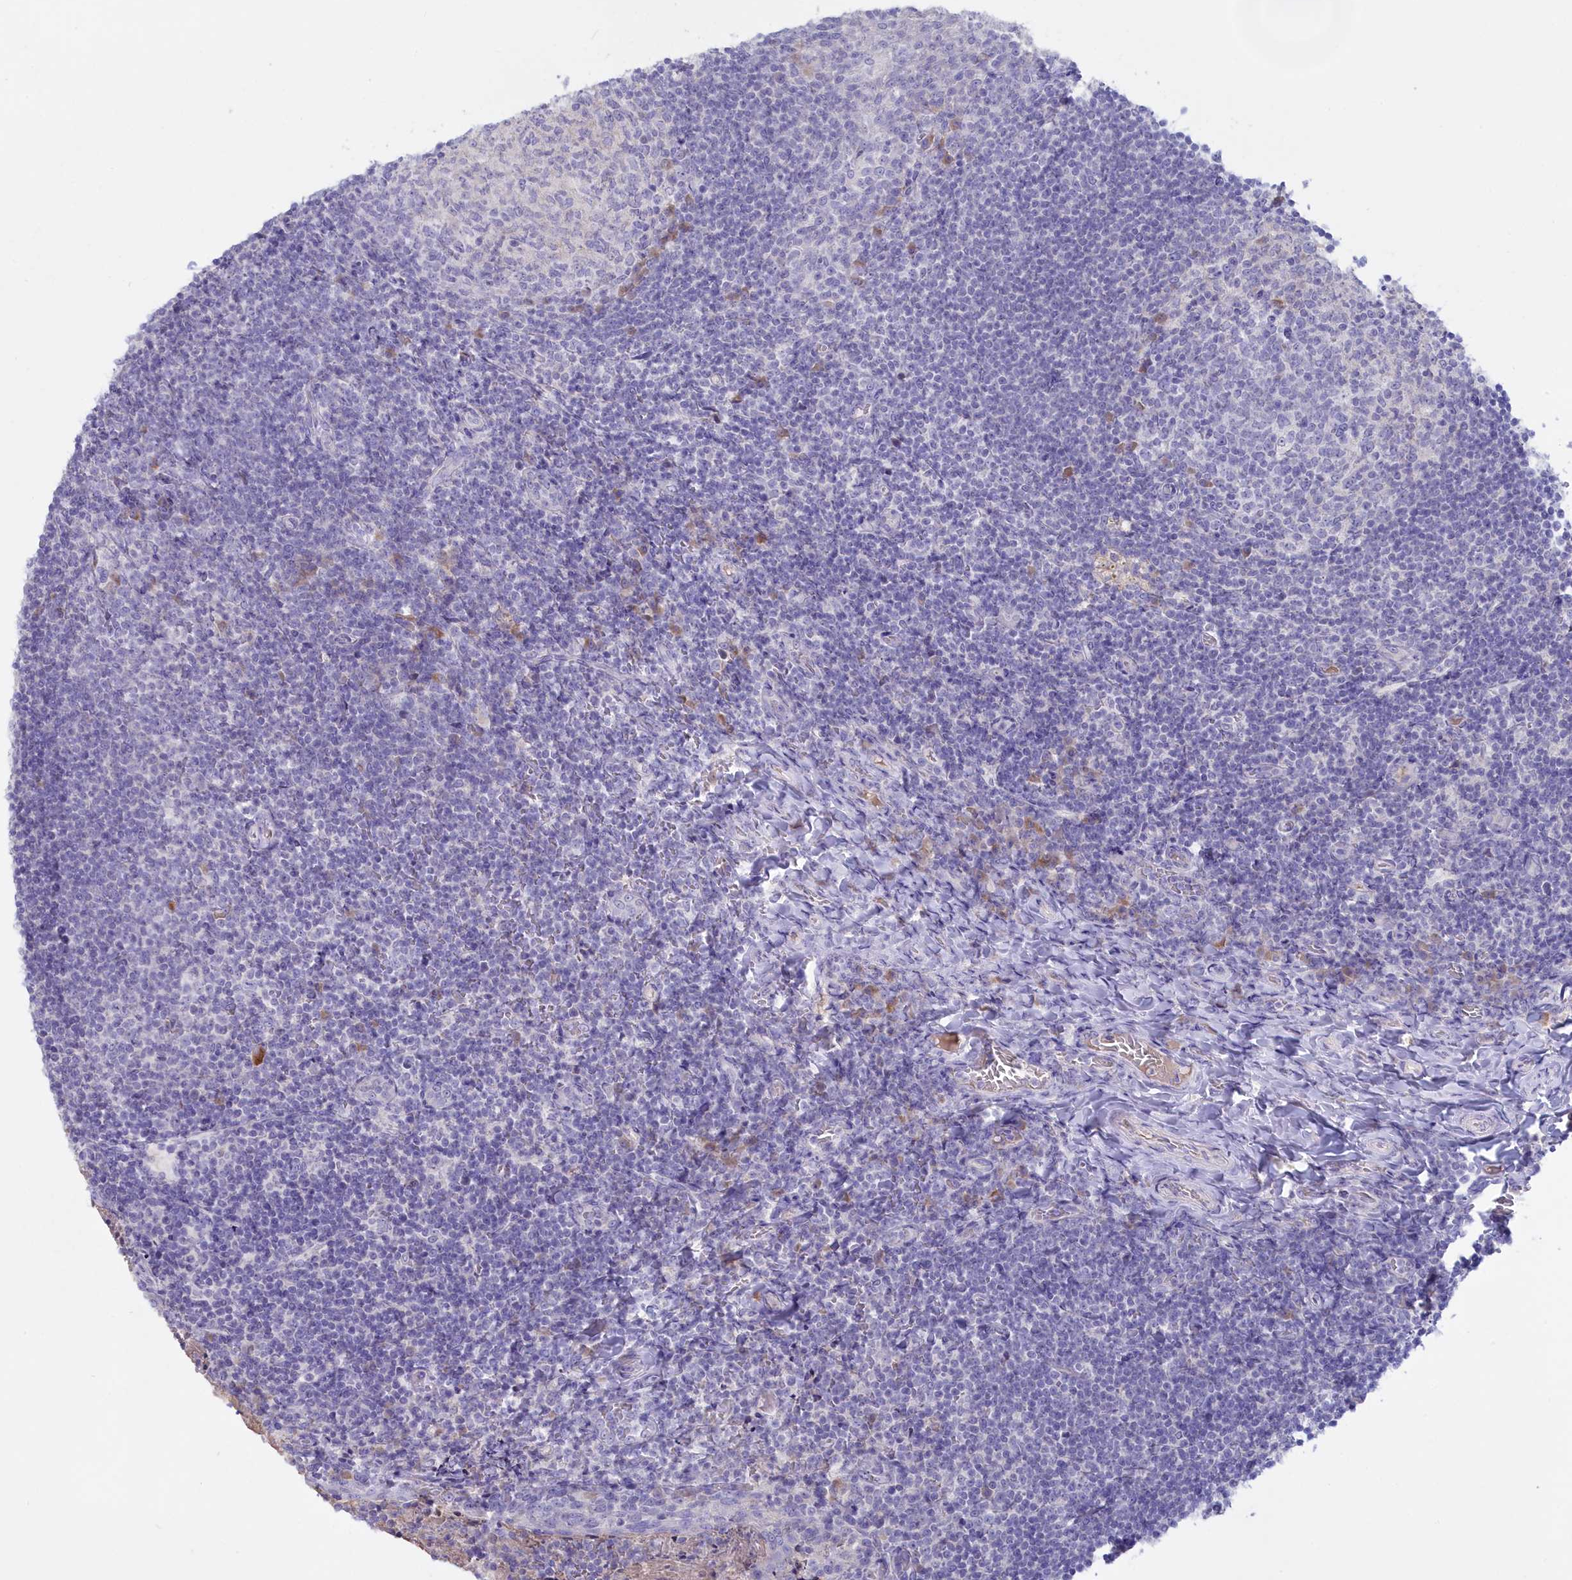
{"staining": {"intensity": "negative", "quantity": "none", "location": "none"}, "tissue": "tonsil", "cell_type": "Germinal center cells", "image_type": "normal", "snomed": [{"axis": "morphology", "description": "Normal tissue, NOS"}, {"axis": "topography", "description": "Tonsil"}], "caption": "IHC photomicrograph of normal human tonsil stained for a protein (brown), which exhibits no staining in germinal center cells. (DAB (3,3'-diaminobenzidine) IHC with hematoxylin counter stain).", "gene": "ADGRA1", "patient": {"sex": "female", "age": 10}}